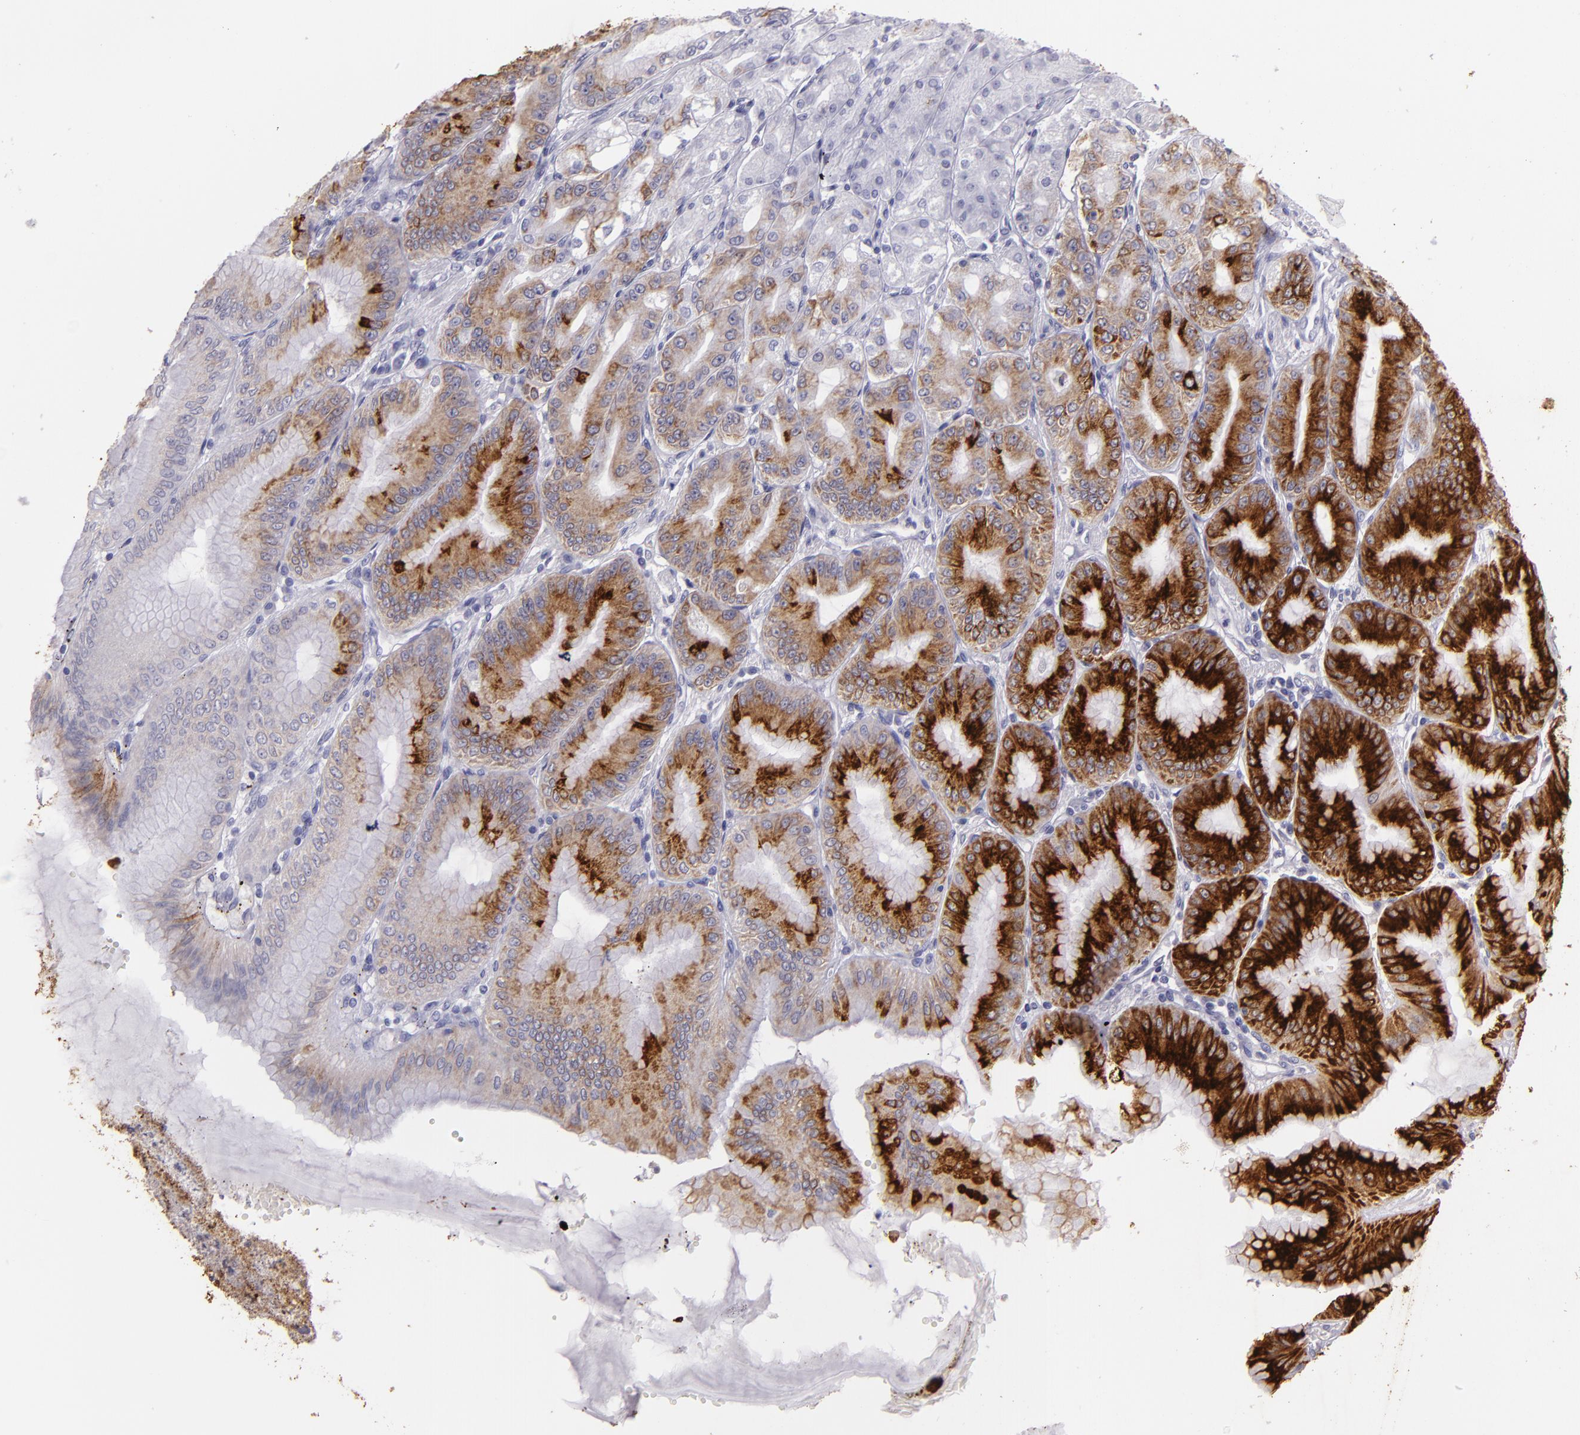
{"staining": {"intensity": "strong", "quantity": ">75%", "location": "cytoplasmic/membranous"}, "tissue": "stomach", "cell_type": "Glandular cells", "image_type": "normal", "snomed": [{"axis": "morphology", "description": "Normal tissue, NOS"}, {"axis": "topography", "description": "Stomach, lower"}], "caption": "Stomach stained for a protein exhibits strong cytoplasmic/membranous positivity in glandular cells. (Stains: DAB in brown, nuclei in blue, Microscopy: brightfield microscopy at high magnification).", "gene": "MUC5AC", "patient": {"sex": "male", "age": 71}}